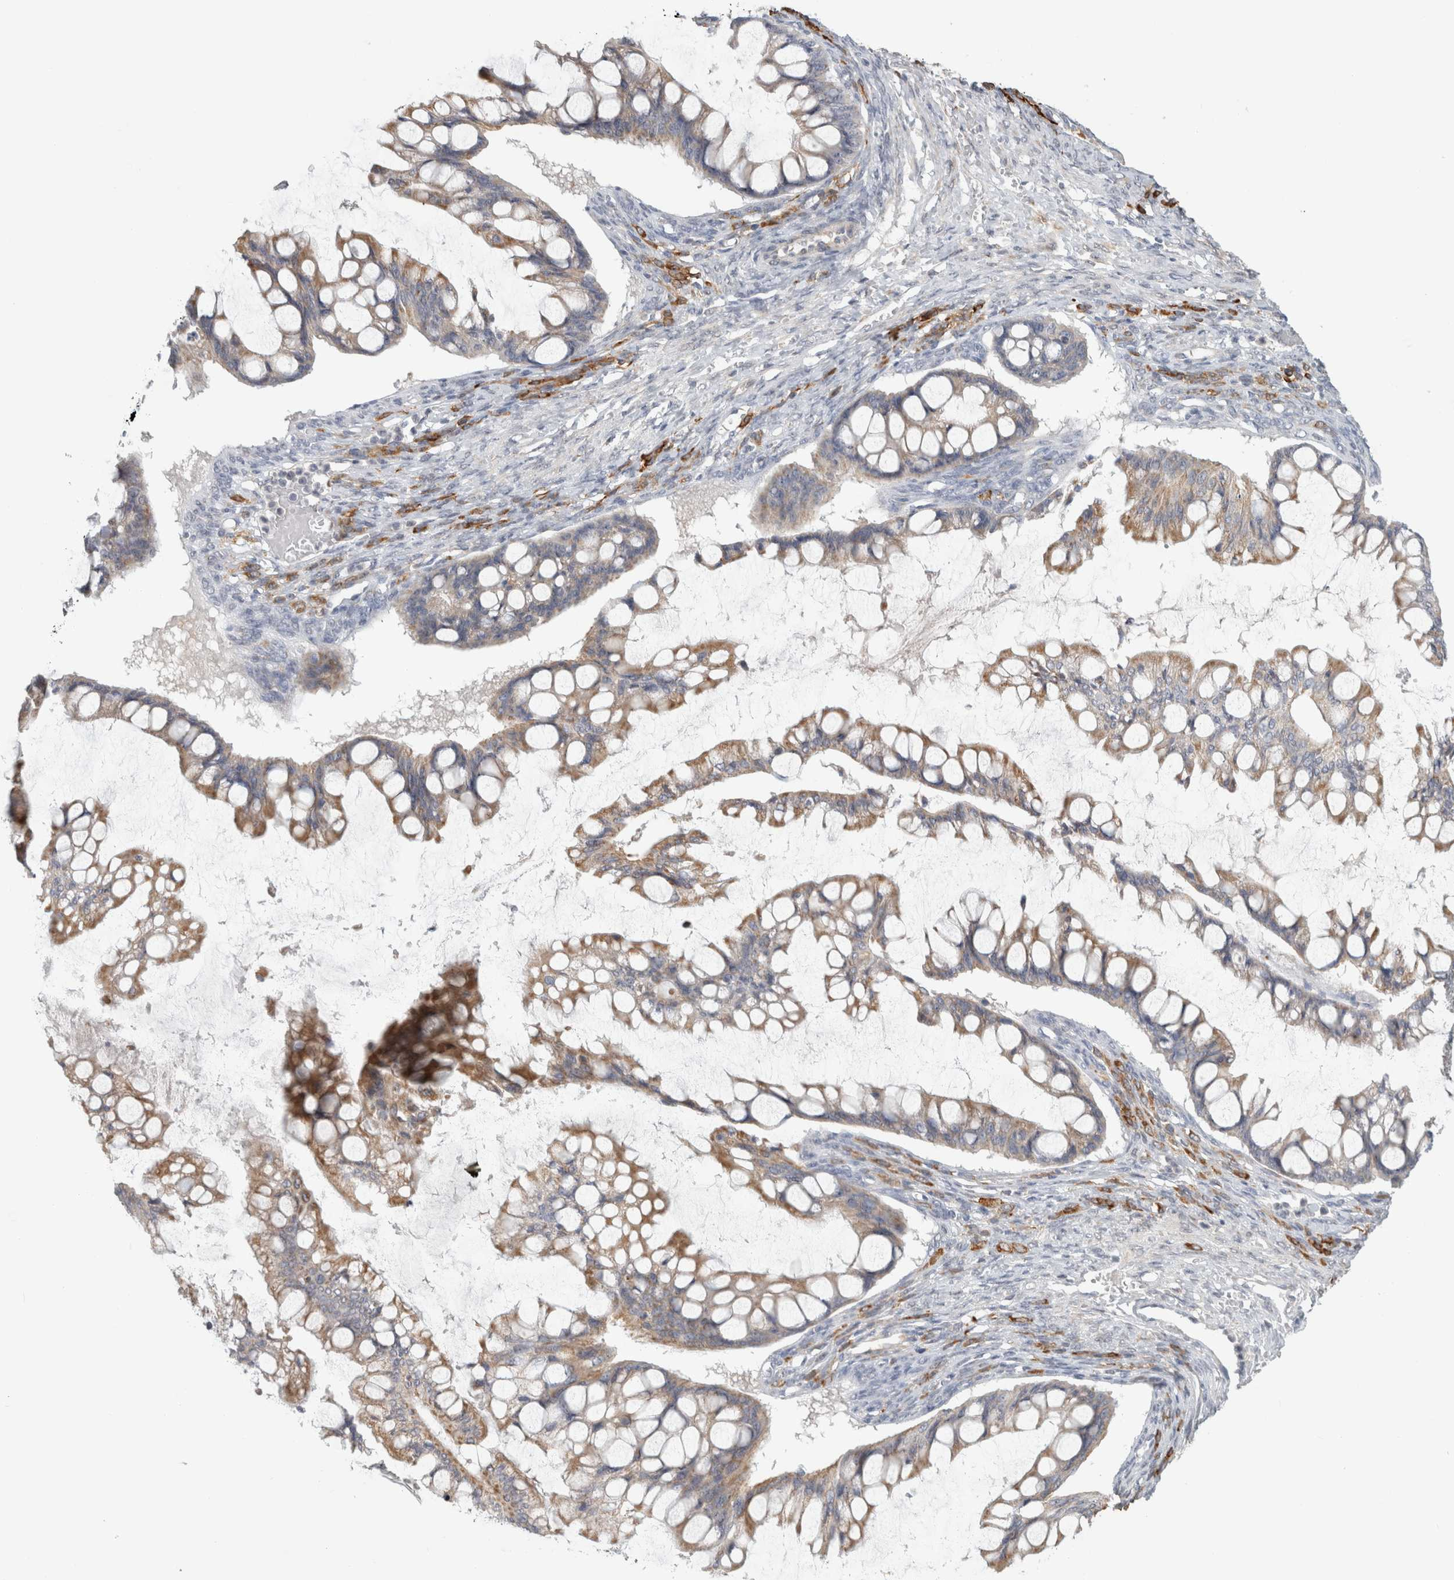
{"staining": {"intensity": "moderate", "quantity": ">75%", "location": "cytoplasmic/membranous"}, "tissue": "ovarian cancer", "cell_type": "Tumor cells", "image_type": "cancer", "snomed": [{"axis": "morphology", "description": "Cystadenocarcinoma, mucinous, NOS"}, {"axis": "topography", "description": "Ovary"}], "caption": "Ovarian mucinous cystadenocarcinoma stained with a brown dye demonstrates moderate cytoplasmic/membranous positive expression in about >75% of tumor cells.", "gene": "RAB18", "patient": {"sex": "female", "age": 73}}